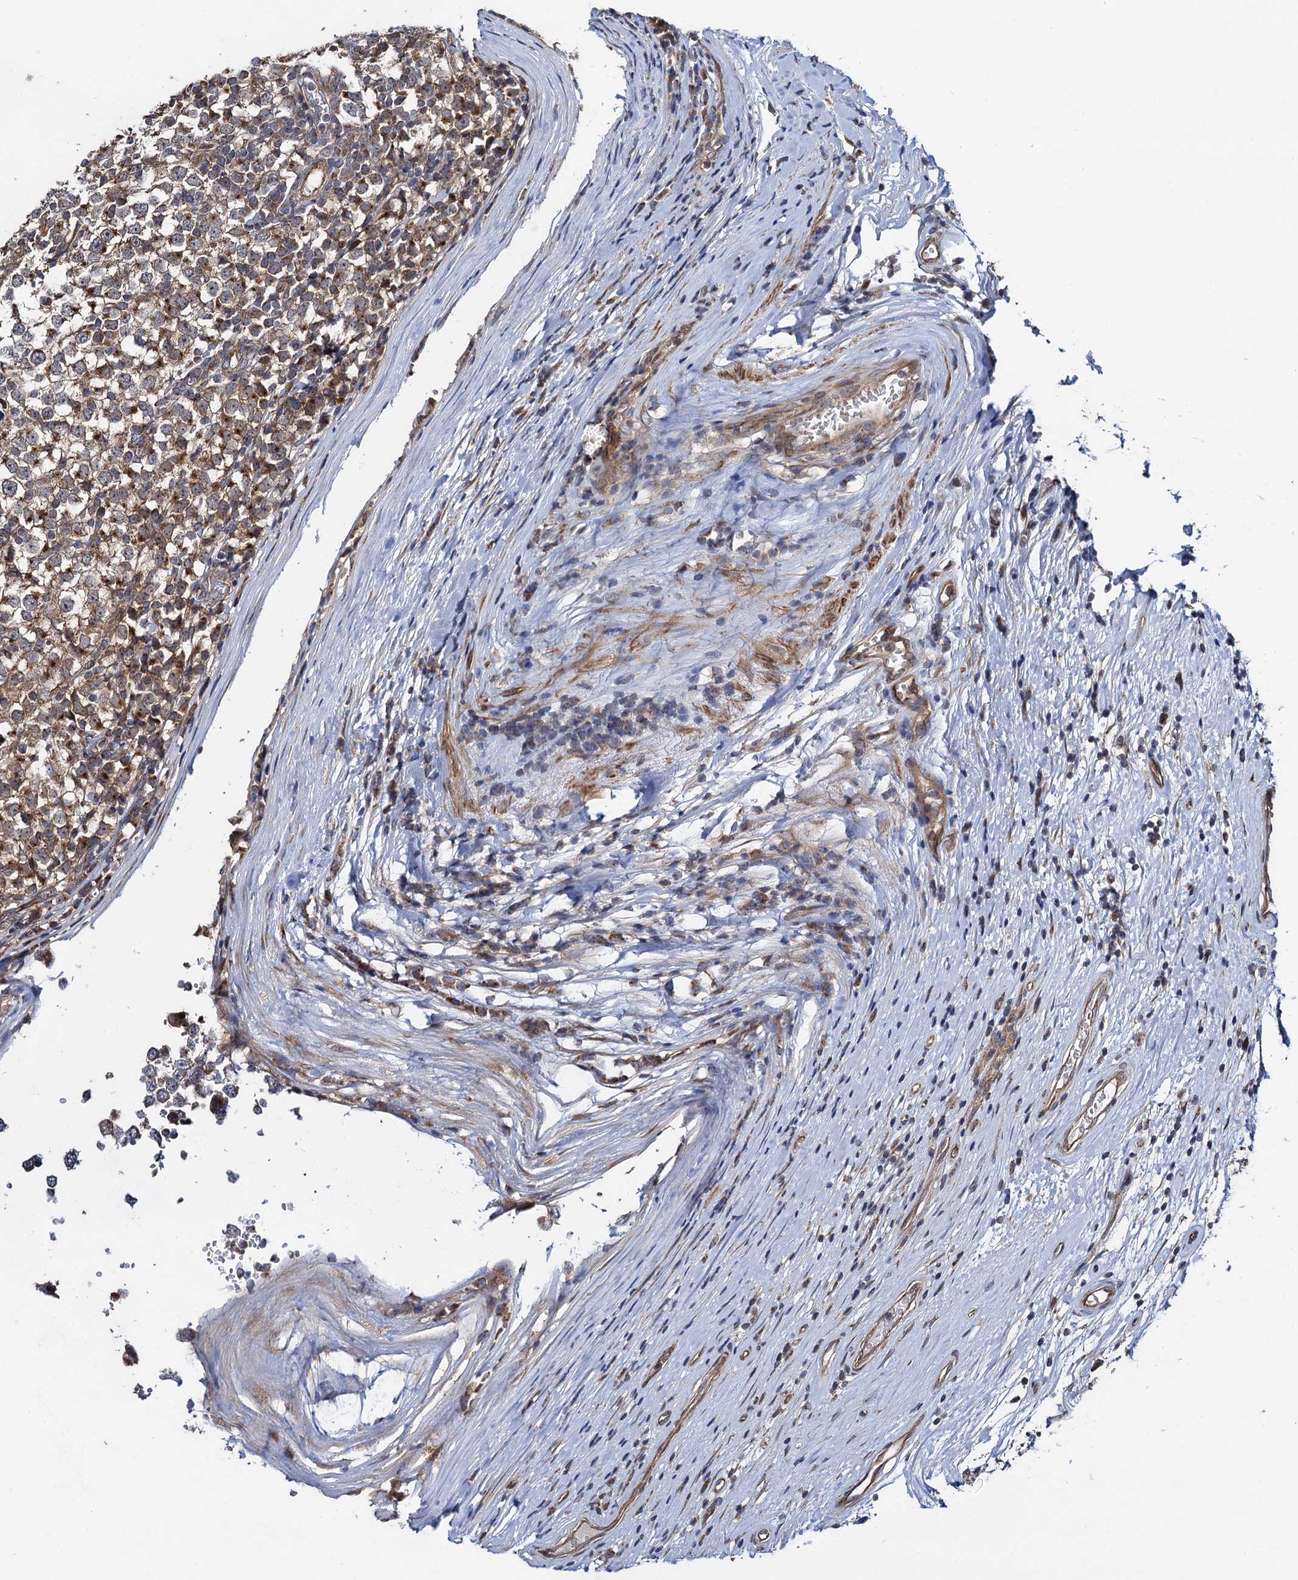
{"staining": {"intensity": "moderate", "quantity": "25%-75%", "location": "cytoplasmic/membranous"}, "tissue": "testis cancer", "cell_type": "Tumor cells", "image_type": "cancer", "snomed": [{"axis": "morphology", "description": "Seminoma, NOS"}, {"axis": "topography", "description": "Testis"}], "caption": "Immunohistochemical staining of human testis cancer demonstrates moderate cytoplasmic/membranous protein positivity in about 25%-75% of tumor cells.", "gene": "HAUS1", "patient": {"sex": "male", "age": 65}}